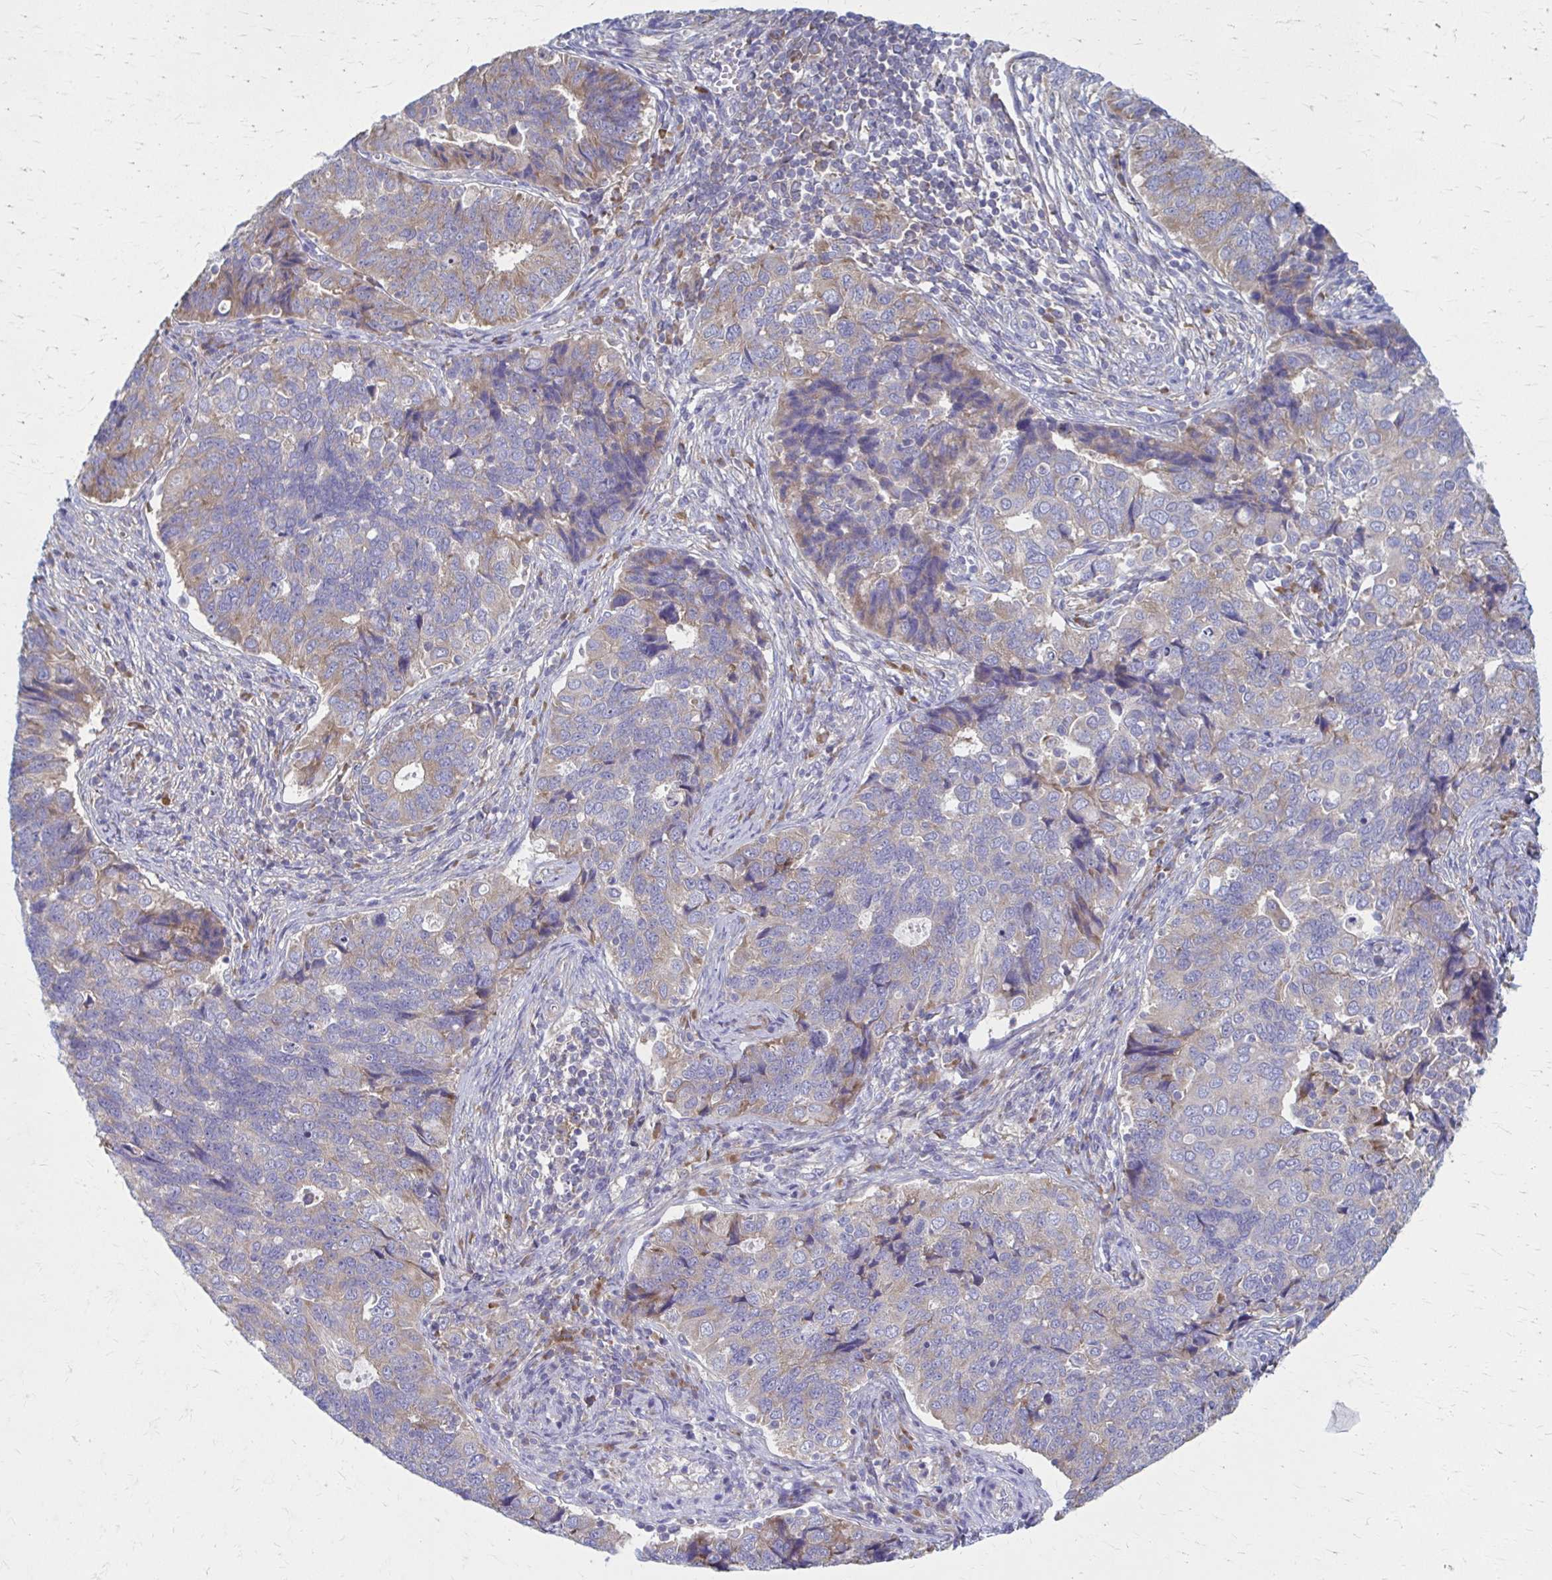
{"staining": {"intensity": "moderate", "quantity": "<25%", "location": "cytoplasmic/membranous"}, "tissue": "endometrial cancer", "cell_type": "Tumor cells", "image_type": "cancer", "snomed": [{"axis": "morphology", "description": "Adenocarcinoma, NOS"}, {"axis": "topography", "description": "Endometrium"}], "caption": "Endometrial cancer stained for a protein displays moderate cytoplasmic/membranous positivity in tumor cells.", "gene": "RPL27A", "patient": {"sex": "female", "age": 43}}